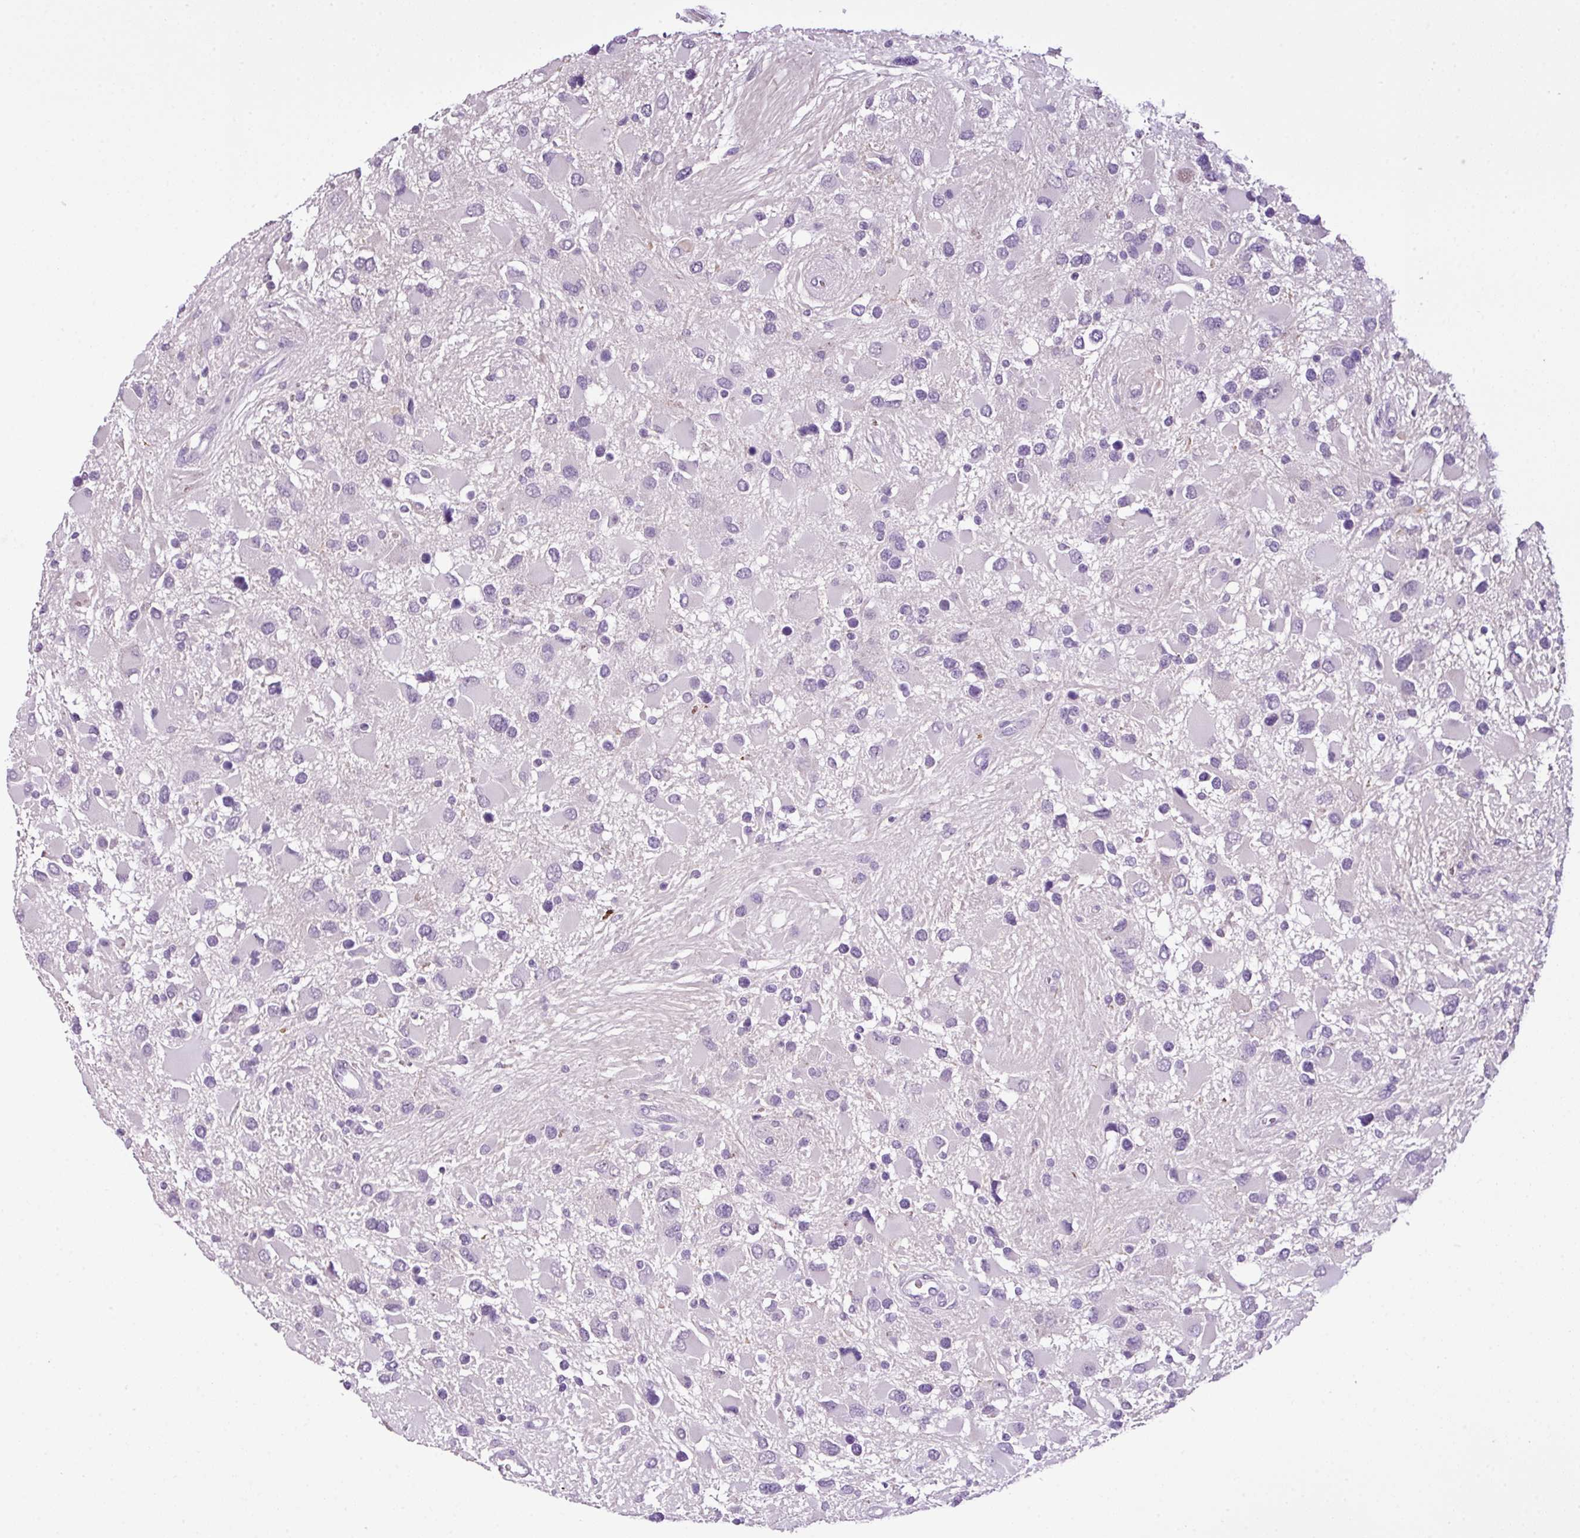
{"staining": {"intensity": "negative", "quantity": "none", "location": "none"}, "tissue": "glioma", "cell_type": "Tumor cells", "image_type": "cancer", "snomed": [{"axis": "morphology", "description": "Glioma, malignant, High grade"}, {"axis": "topography", "description": "Brain"}], "caption": "The micrograph exhibits no significant expression in tumor cells of glioma.", "gene": "HTR3E", "patient": {"sex": "male", "age": 53}}